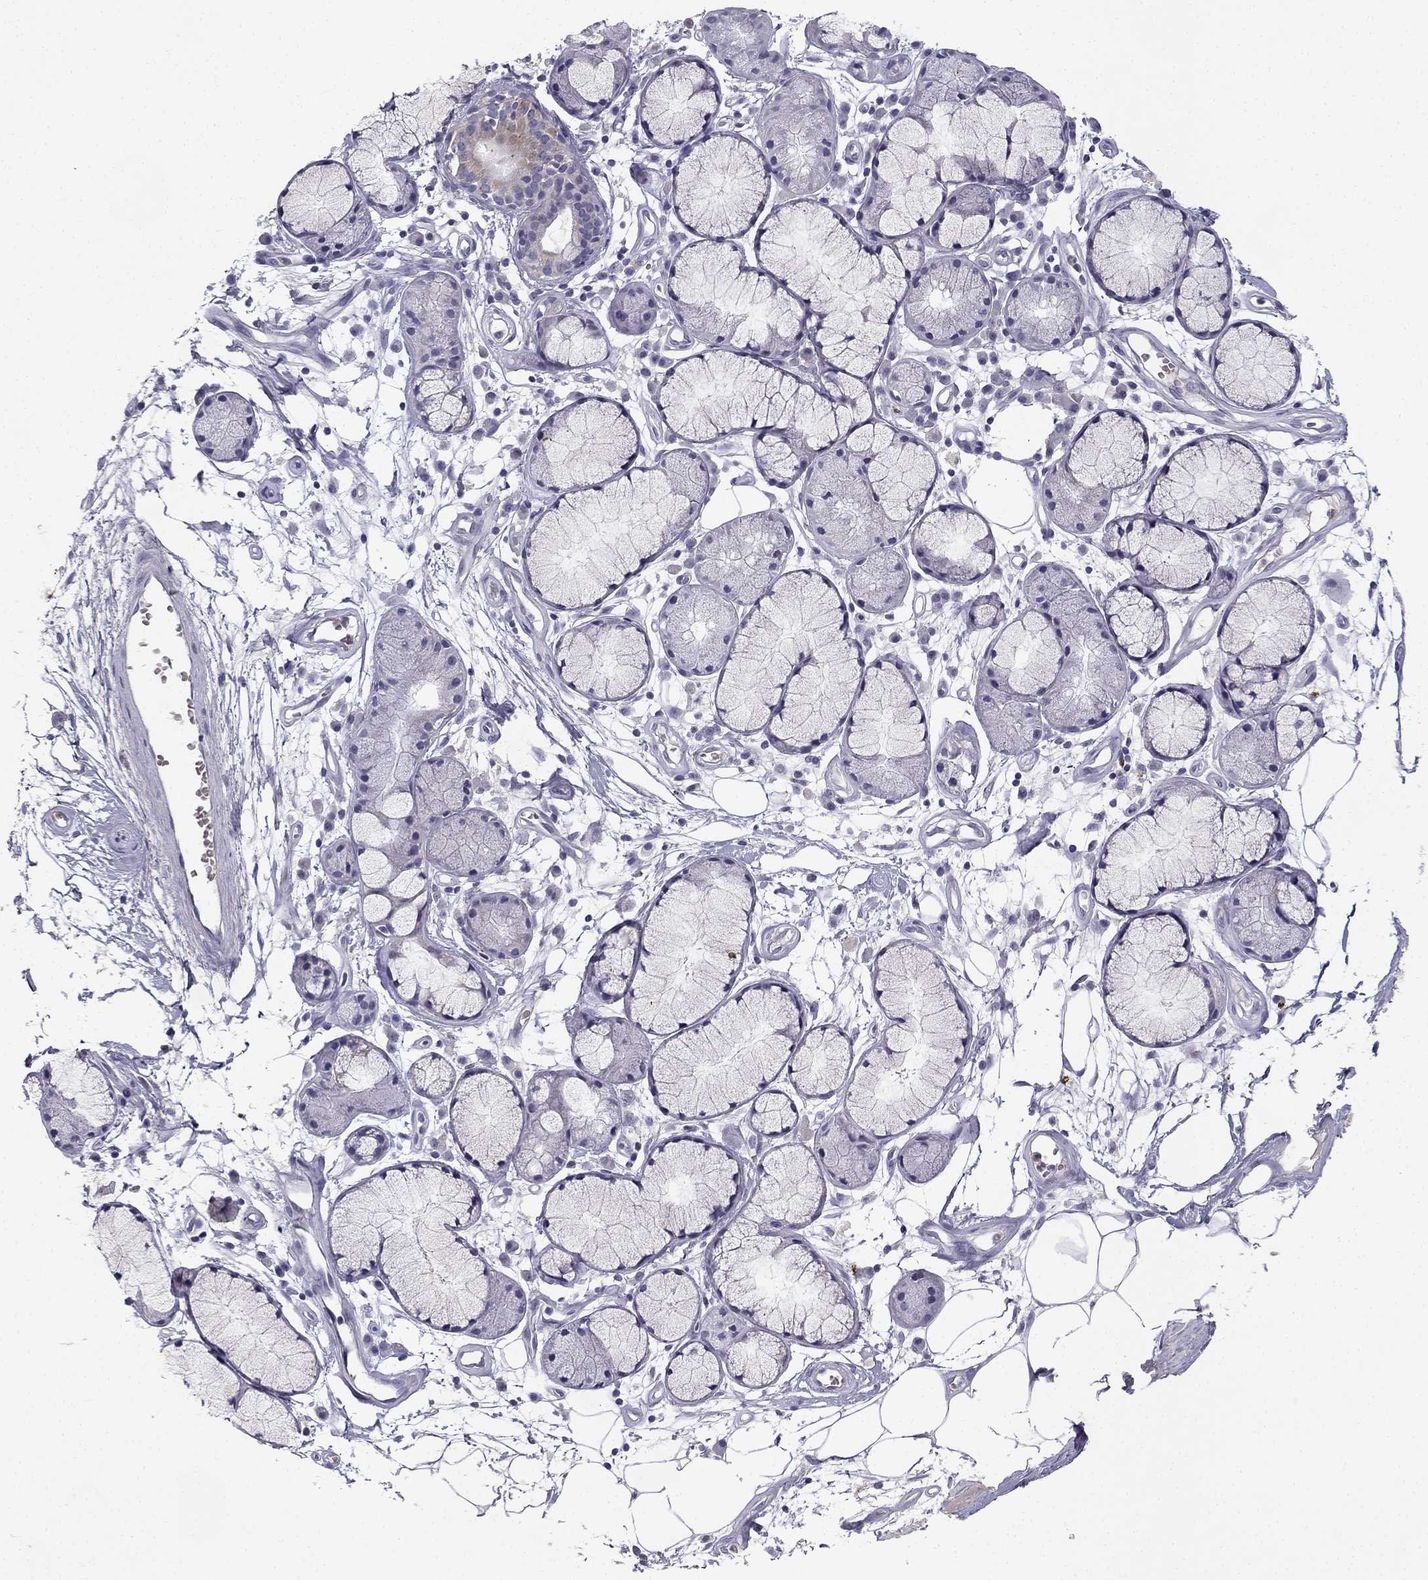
{"staining": {"intensity": "negative", "quantity": "none", "location": "none"}, "tissue": "adipose tissue", "cell_type": "Adipocytes", "image_type": "normal", "snomed": [{"axis": "morphology", "description": "Normal tissue, NOS"}, {"axis": "morphology", "description": "Squamous cell carcinoma, NOS"}, {"axis": "topography", "description": "Cartilage tissue"}, {"axis": "topography", "description": "Lung"}], "caption": "Adipose tissue stained for a protein using immunohistochemistry shows no staining adipocytes.", "gene": "SLC6A4", "patient": {"sex": "male", "age": 66}}